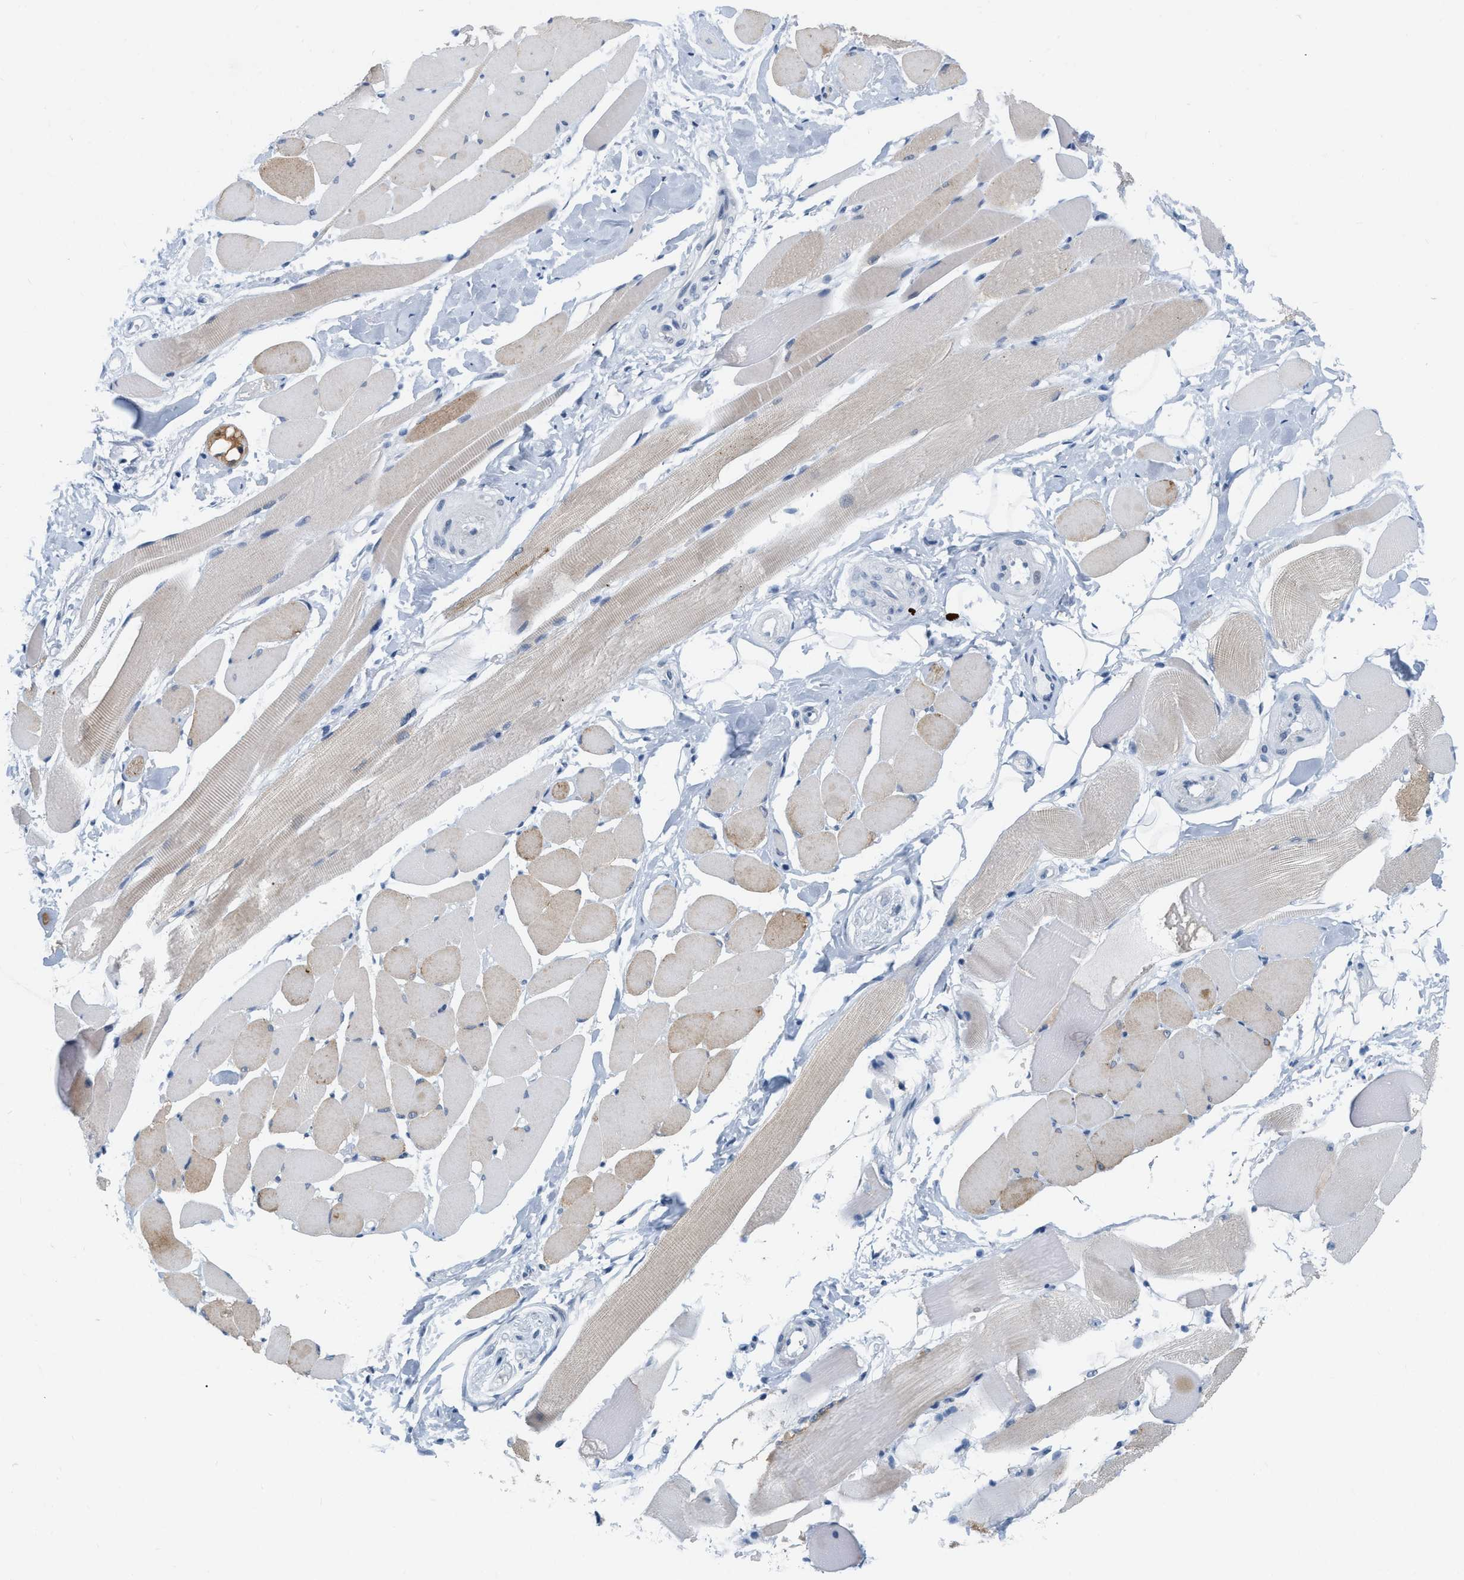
{"staining": {"intensity": "moderate", "quantity": ">75%", "location": "cytoplasmic/membranous"}, "tissue": "skeletal muscle", "cell_type": "Myocytes", "image_type": "normal", "snomed": [{"axis": "morphology", "description": "Normal tissue, NOS"}, {"axis": "topography", "description": "Skeletal muscle"}, {"axis": "topography", "description": "Peripheral nerve tissue"}], "caption": "Myocytes demonstrate medium levels of moderate cytoplasmic/membranous positivity in approximately >75% of cells in unremarkable human skeletal muscle. (DAB IHC, brown staining for protein, blue staining for nuclei).", "gene": "XIRP1", "patient": {"sex": "female", "age": 84}}